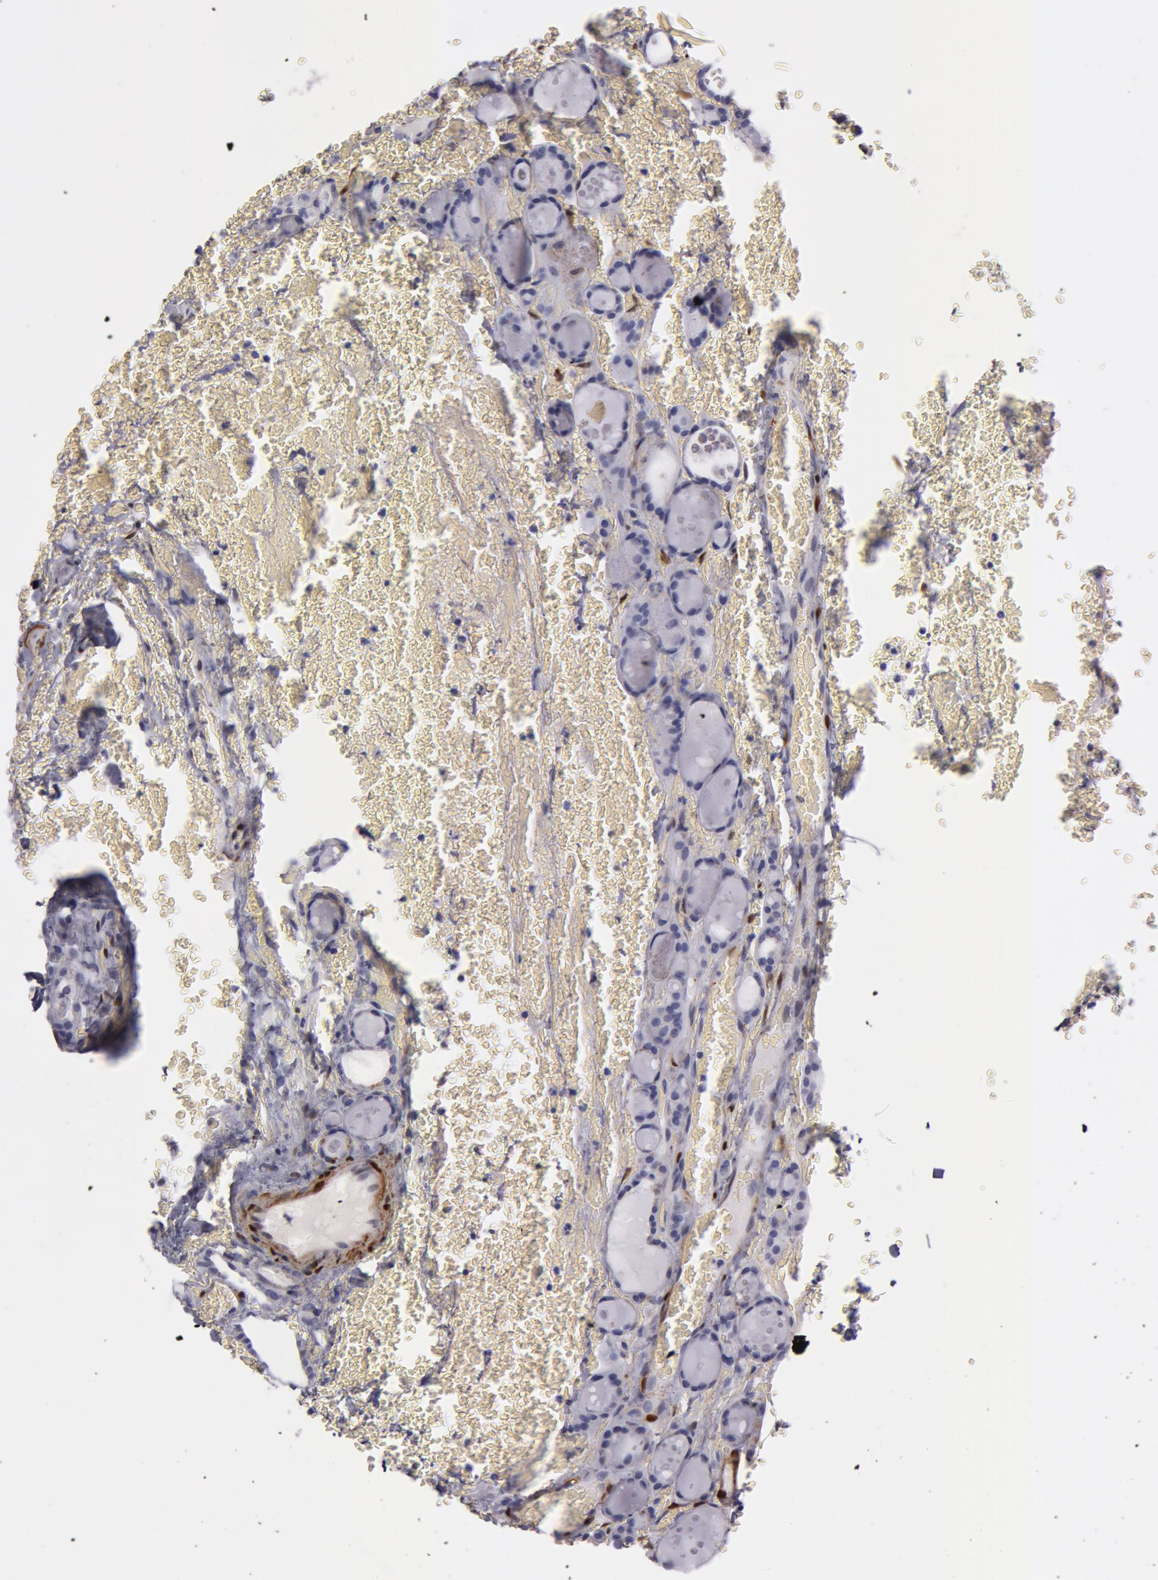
{"staining": {"intensity": "negative", "quantity": "none", "location": "none"}, "tissue": "thyroid cancer", "cell_type": "Tumor cells", "image_type": "cancer", "snomed": [{"axis": "morphology", "description": "Follicular adenoma carcinoma, NOS"}, {"axis": "topography", "description": "Thyroid gland"}], "caption": "Immunohistochemical staining of human thyroid cancer (follicular adenoma carcinoma) exhibits no significant expression in tumor cells.", "gene": "TAGLN", "patient": {"sex": "female", "age": 71}}